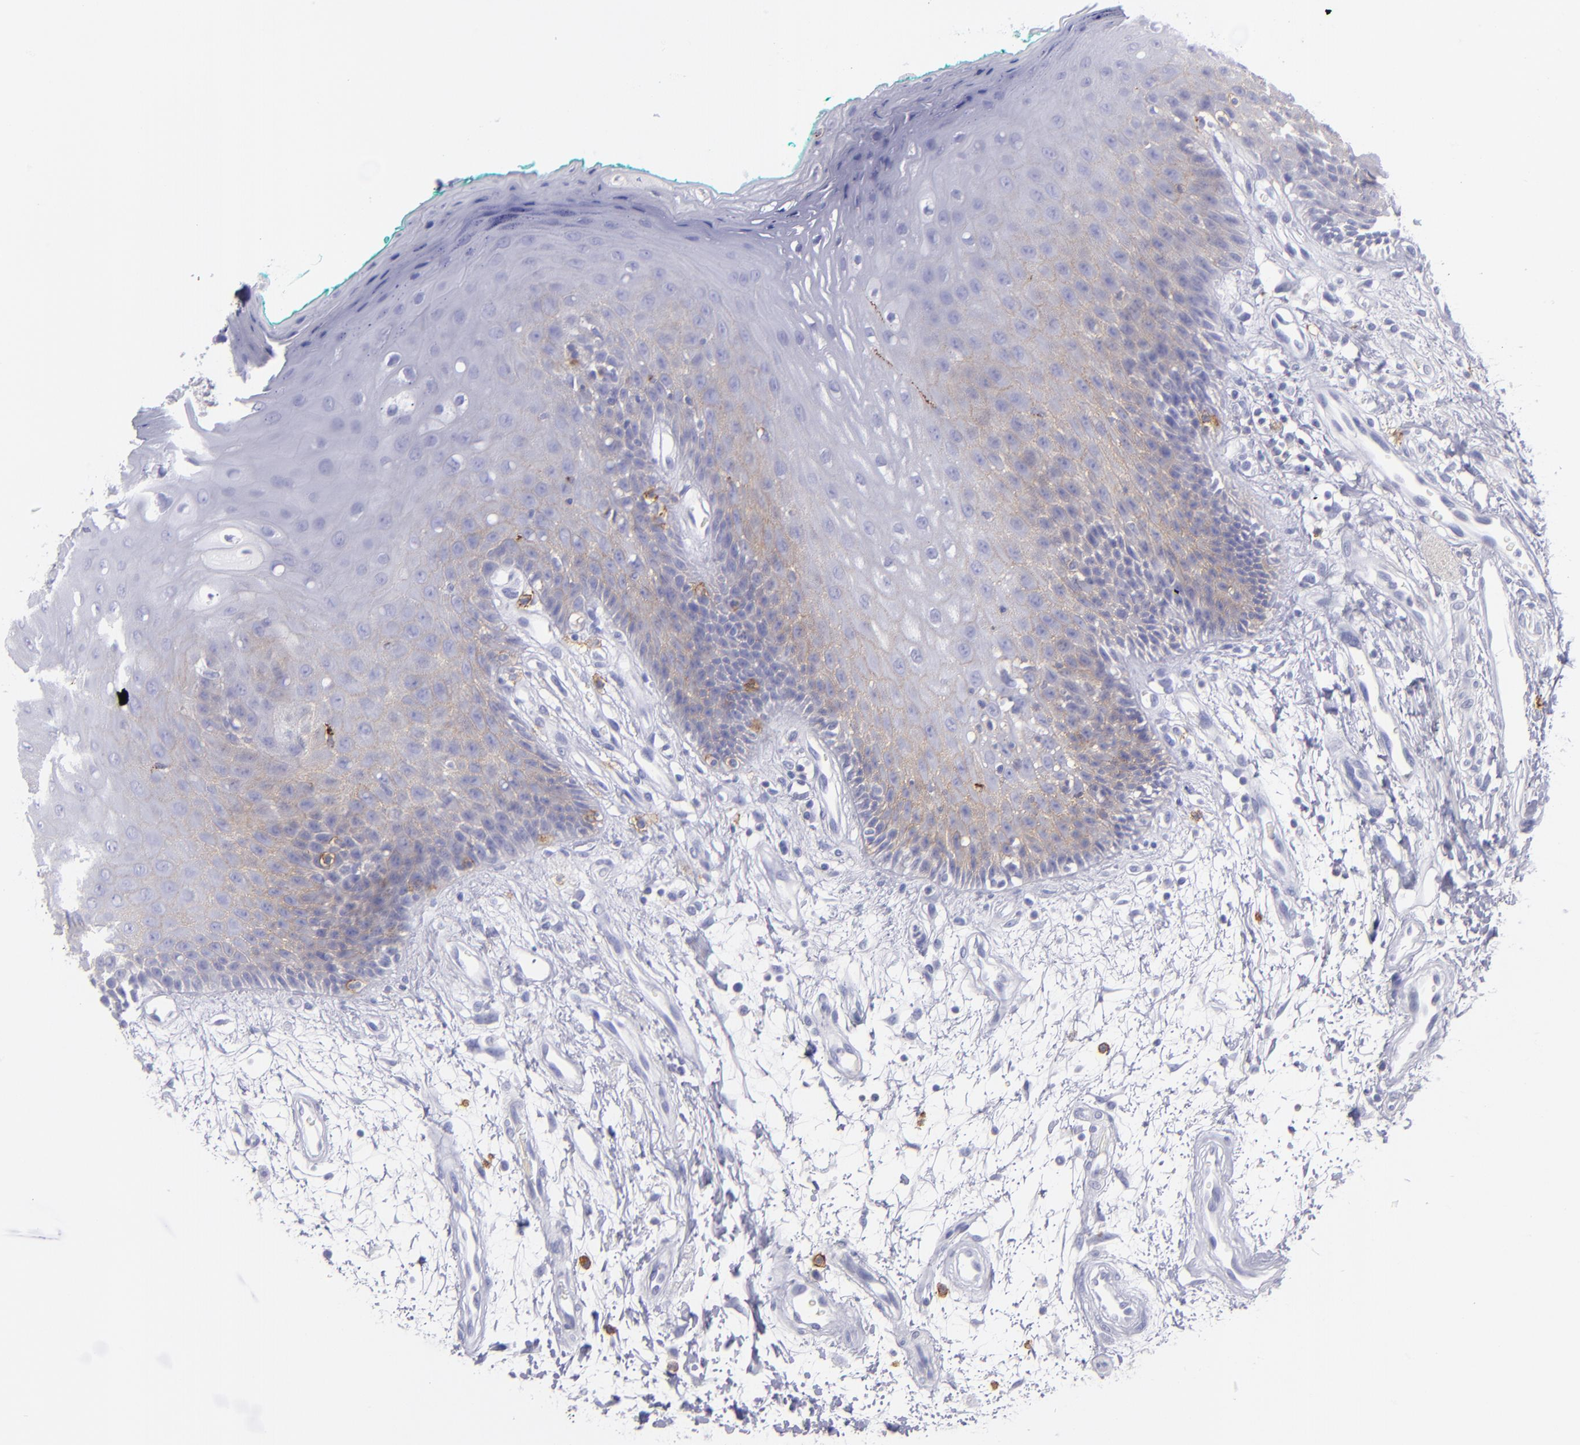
{"staining": {"intensity": "weak", "quantity": "<25%", "location": "cytoplasmic/membranous"}, "tissue": "oral mucosa", "cell_type": "Squamous epithelial cells", "image_type": "normal", "snomed": [{"axis": "morphology", "description": "Normal tissue, NOS"}, {"axis": "morphology", "description": "Squamous cell carcinoma, NOS"}, {"axis": "topography", "description": "Skeletal muscle"}, {"axis": "topography", "description": "Oral tissue"}, {"axis": "topography", "description": "Head-Neck"}], "caption": "This is an immunohistochemistry (IHC) image of normal human oral mucosa. There is no expression in squamous epithelial cells.", "gene": "CD82", "patient": {"sex": "female", "age": 84}}